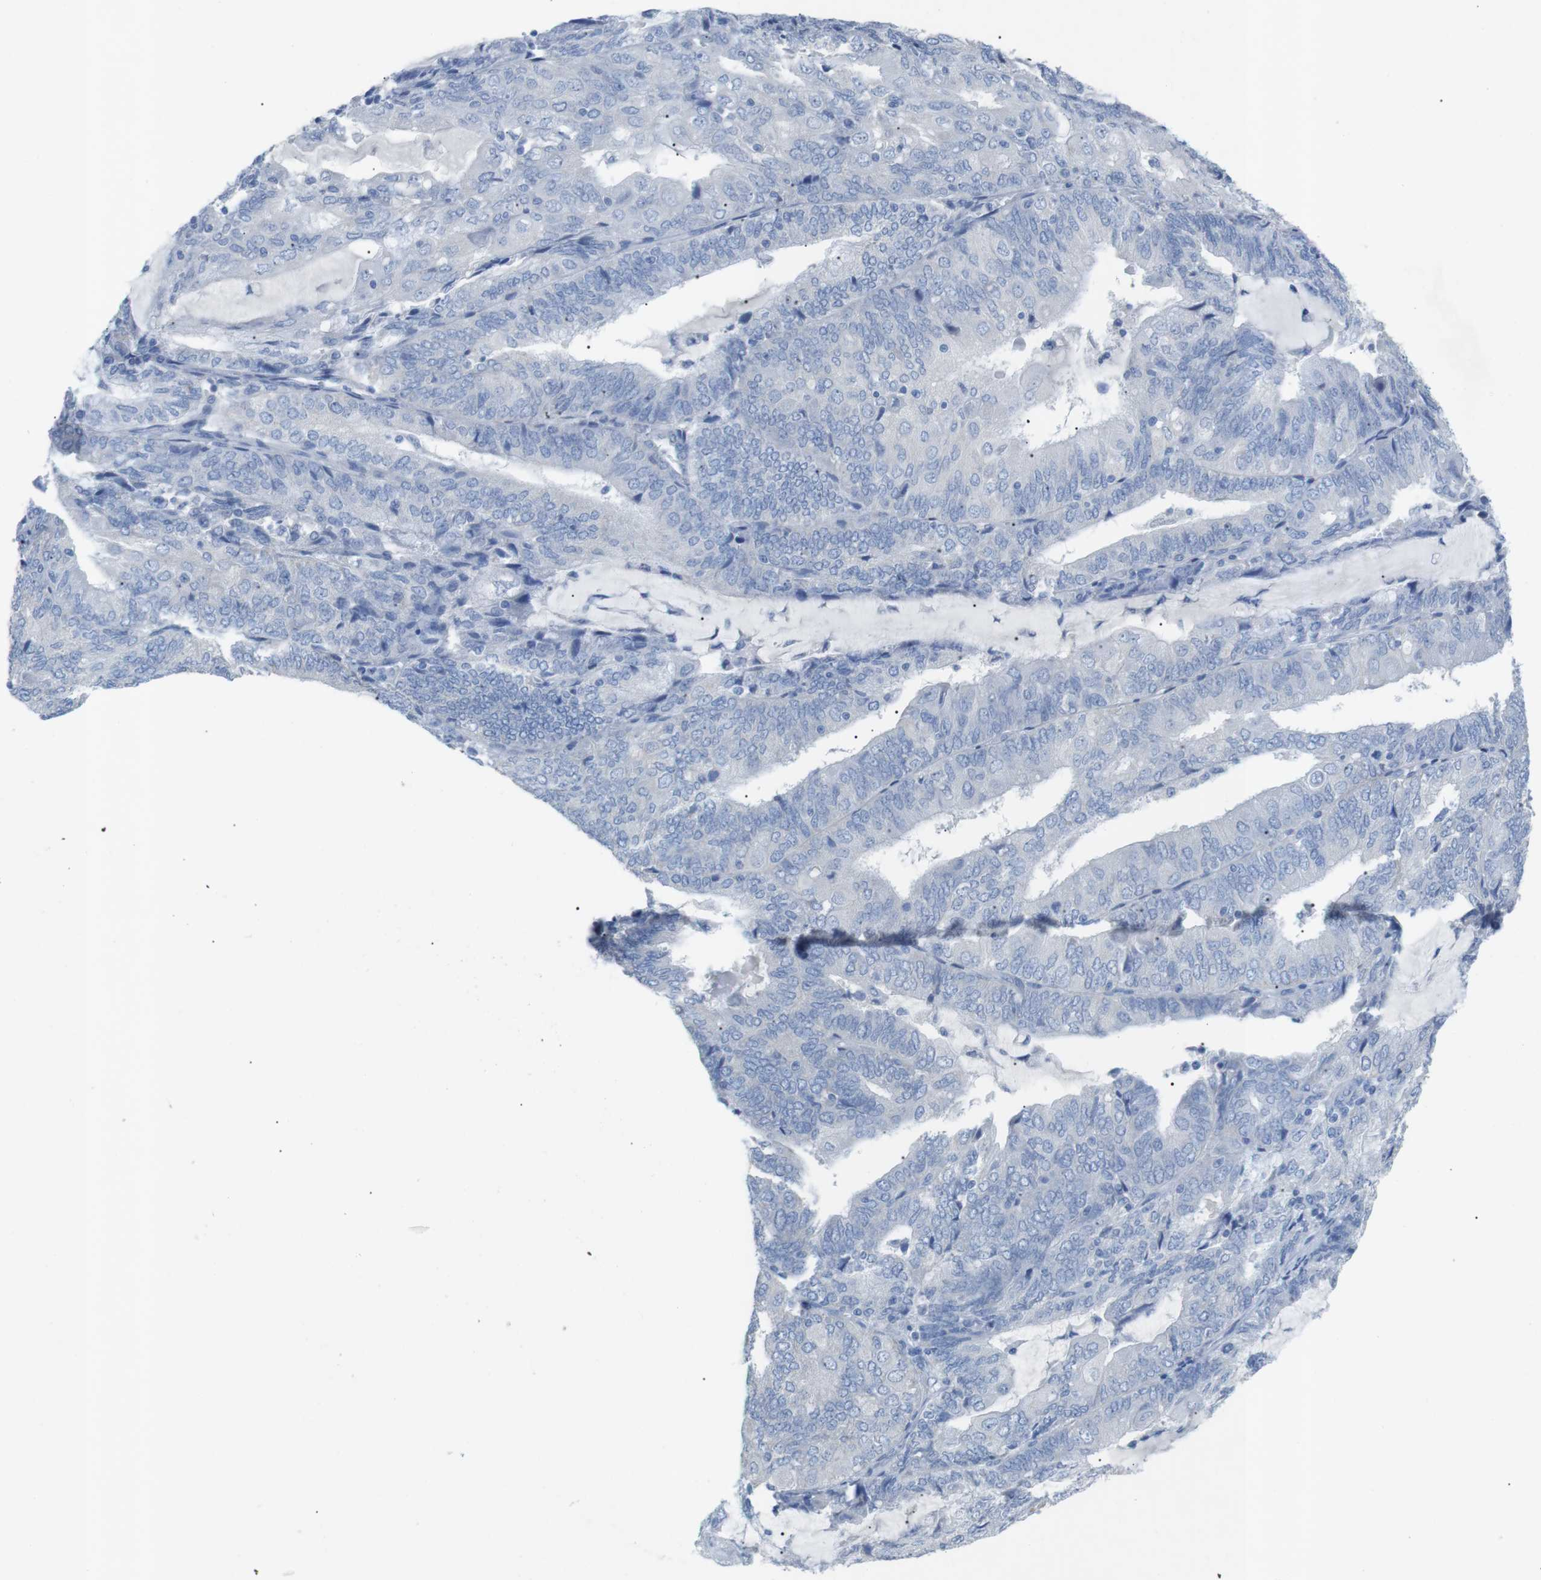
{"staining": {"intensity": "negative", "quantity": "none", "location": "none"}, "tissue": "endometrial cancer", "cell_type": "Tumor cells", "image_type": "cancer", "snomed": [{"axis": "morphology", "description": "Adenocarcinoma, NOS"}, {"axis": "topography", "description": "Endometrium"}], "caption": "DAB immunohistochemical staining of human adenocarcinoma (endometrial) shows no significant staining in tumor cells. Nuclei are stained in blue.", "gene": "SALL4", "patient": {"sex": "female", "age": 81}}